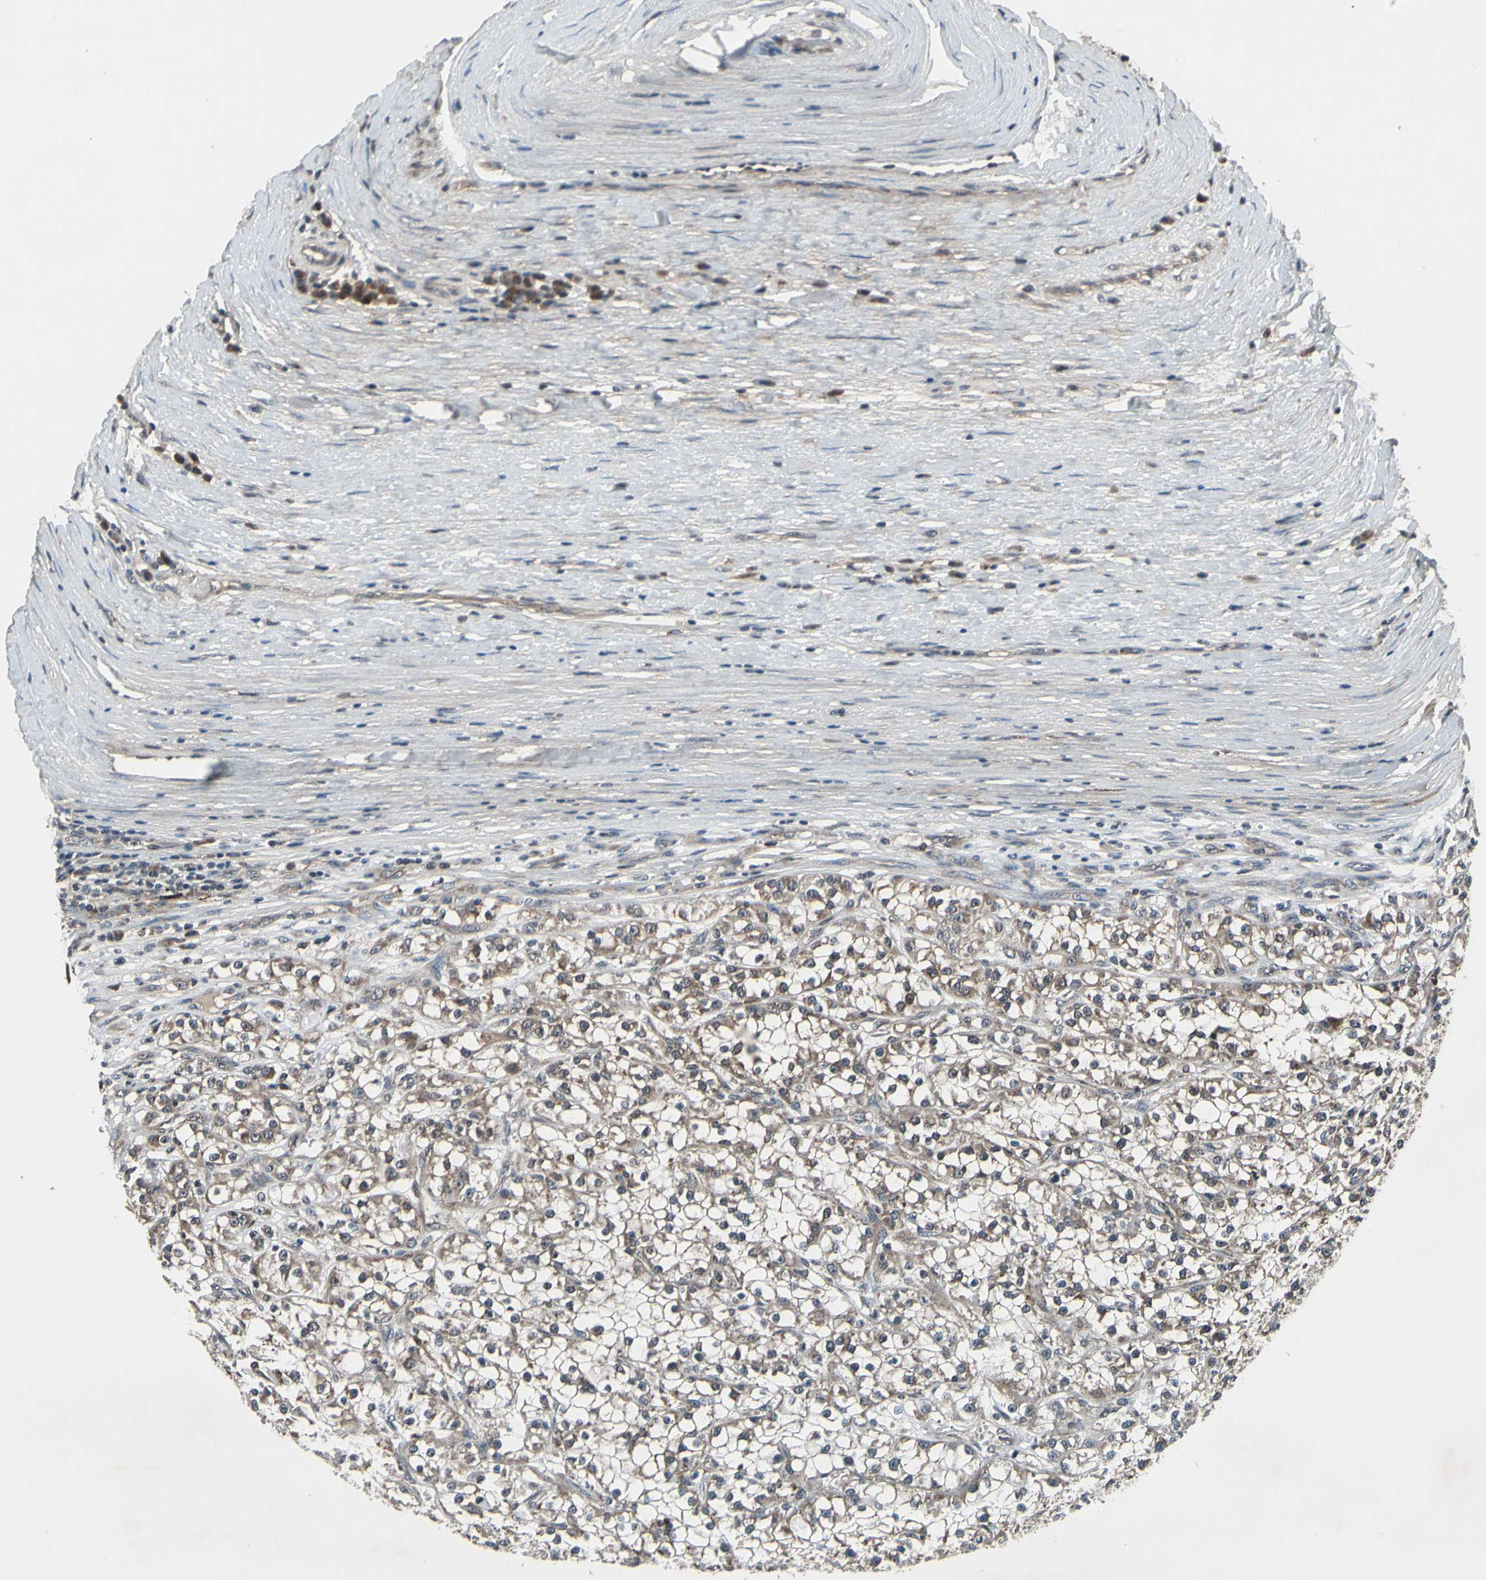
{"staining": {"intensity": "weak", "quantity": ">75%", "location": "cytoplasmic/membranous"}, "tissue": "renal cancer", "cell_type": "Tumor cells", "image_type": "cancer", "snomed": [{"axis": "morphology", "description": "Adenocarcinoma, NOS"}, {"axis": "topography", "description": "Kidney"}], "caption": "An immunohistochemistry micrograph of neoplastic tissue is shown. Protein staining in brown labels weak cytoplasmic/membranous positivity in adenocarcinoma (renal) within tumor cells.", "gene": "MBTPS2", "patient": {"sex": "female", "age": 52}}